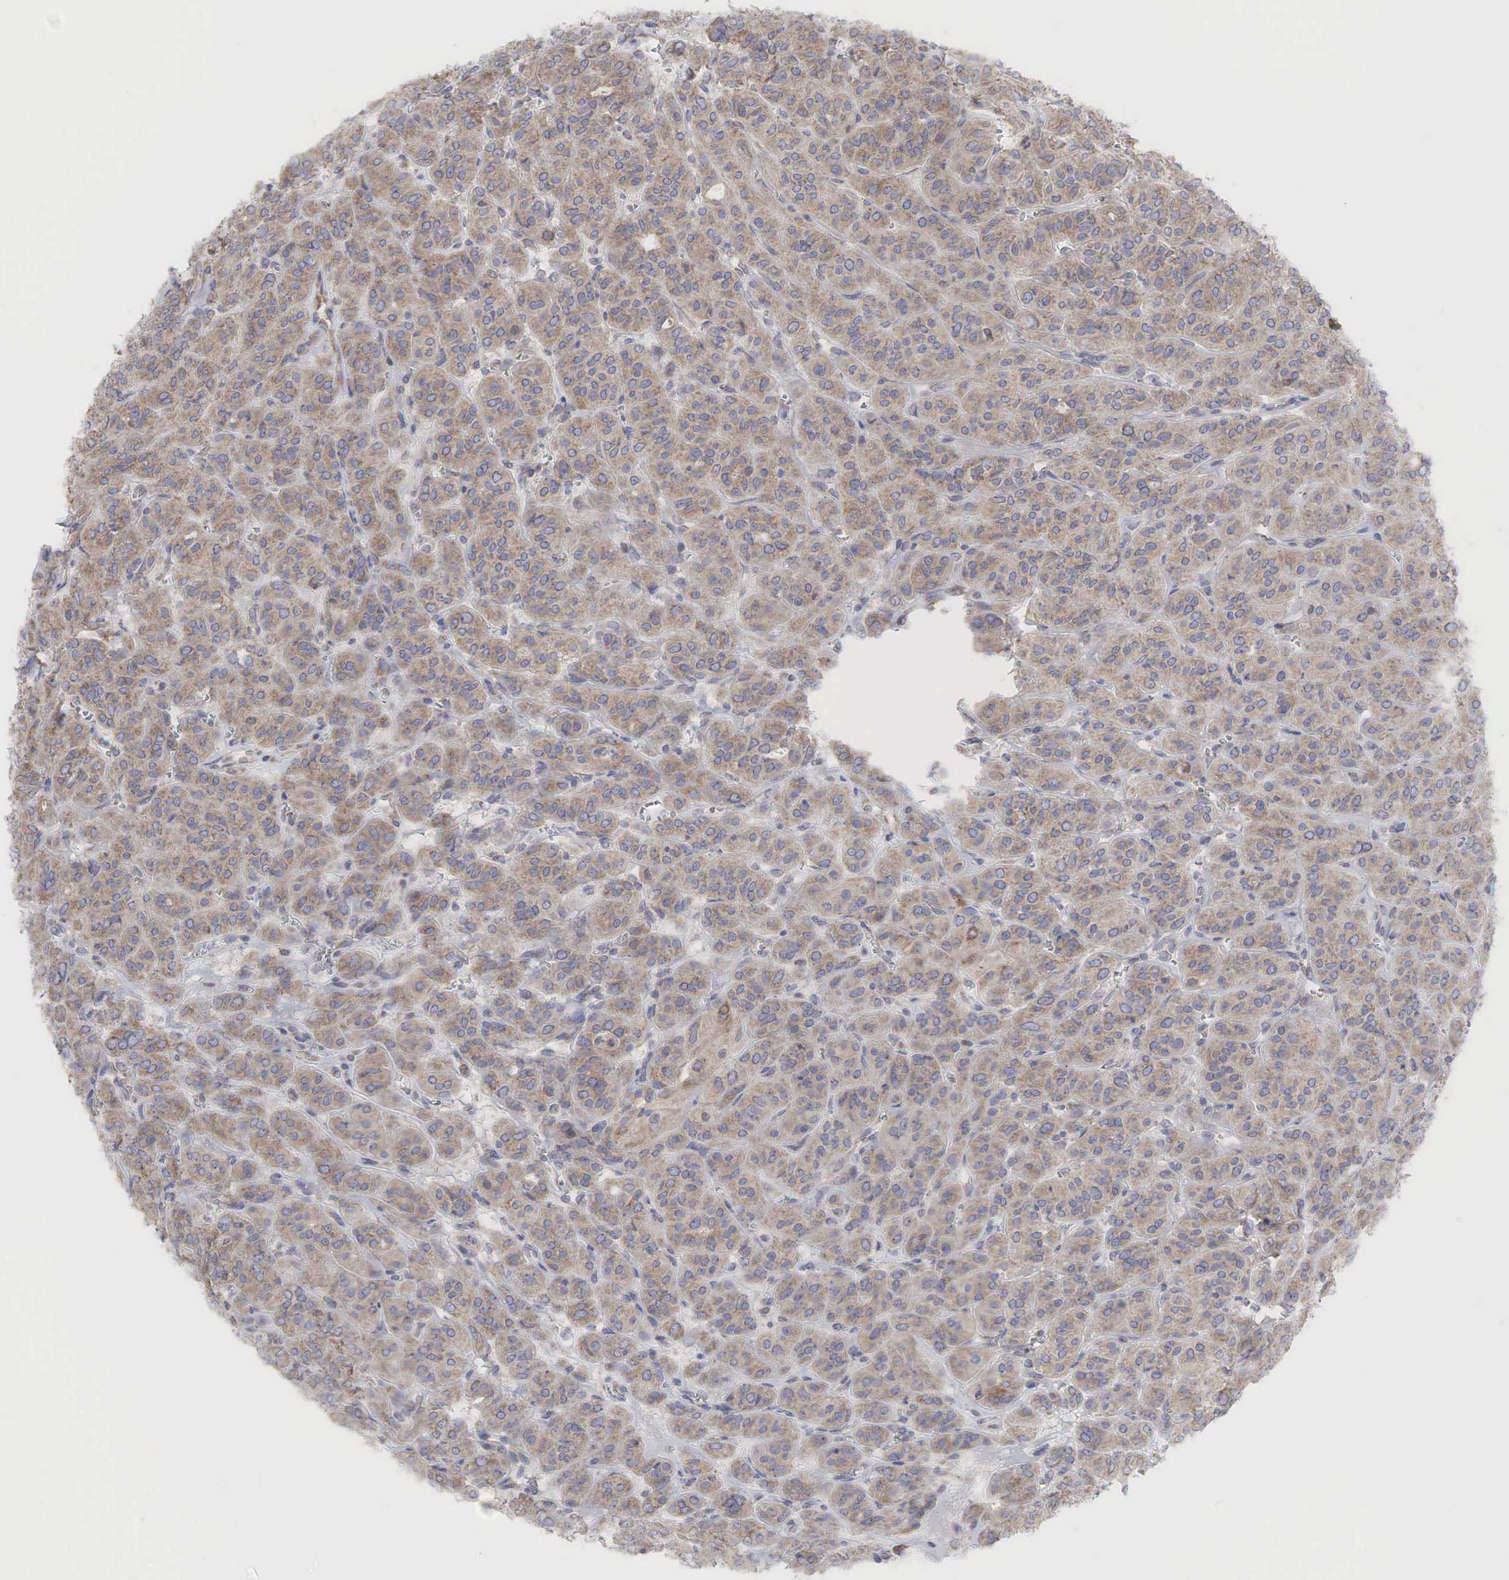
{"staining": {"intensity": "weak", "quantity": ">75%", "location": "cytoplasmic/membranous"}, "tissue": "thyroid cancer", "cell_type": "Tumor cells", "image_type": "cancer", "snomed": [{"axis": "morphology", "description": "Follicular adenoma carcinoma, NOS"}, {"axis": "topography", "description": "Thyroid gland"}], "caption": "The immunohistochemical stain highlights weak cytoplasmic/membranous expression in tumor cells of thyroid cancer (follicular adenoma carcinoma) tissue.", "gene": "PABPC5", "patient": {"sex": "female", "age": 71}}